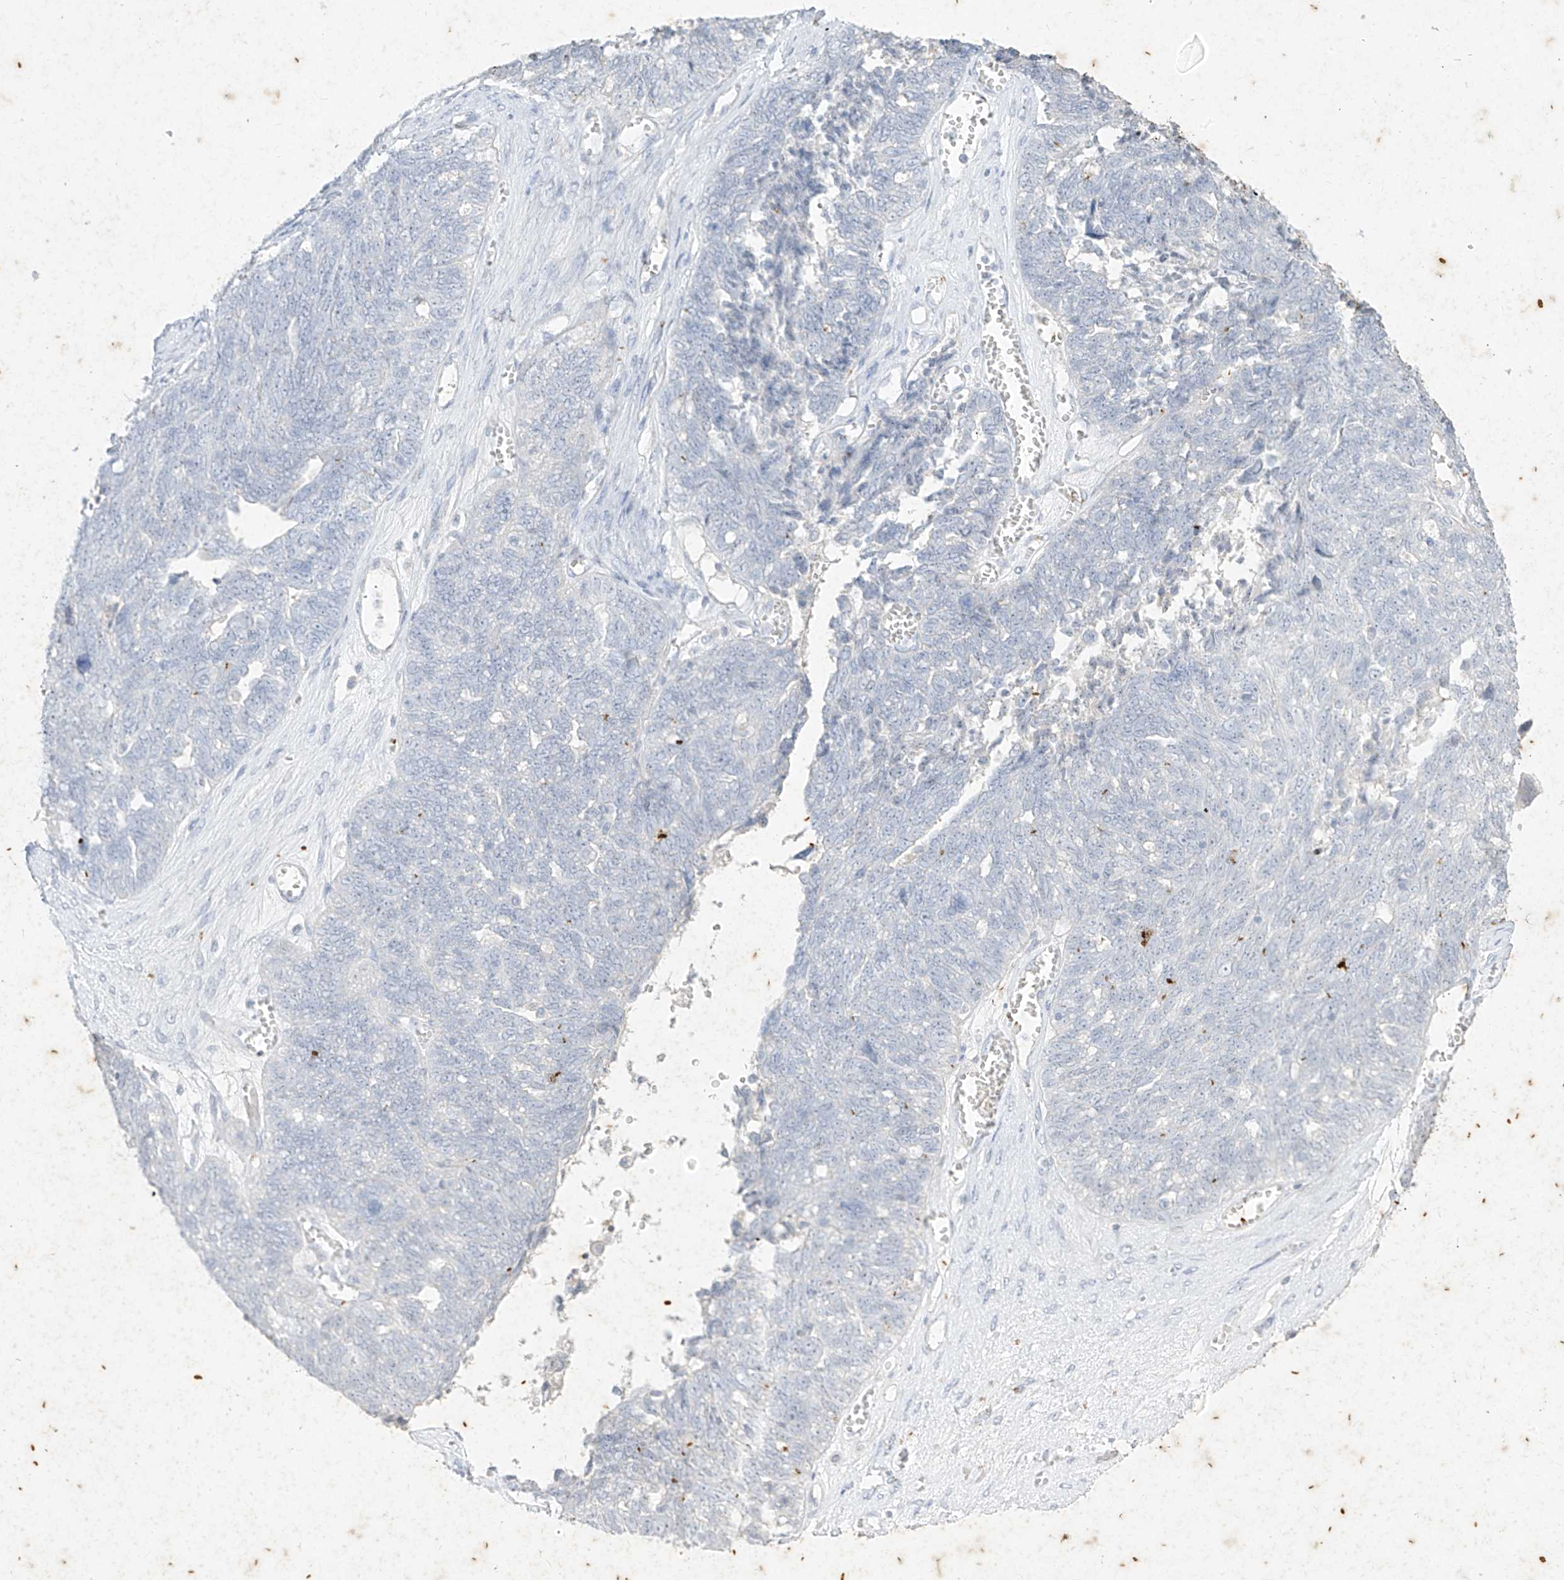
{"staining": {"intensity": "negative", "quantity": "none", "location": "none"}, "tissue": "ovarian cancer", "cell_type": "Tumor cells", "image_type": "cancer", "snomed": [{"axis": "morphology", "description": "Cystadenocarcinoma, serous, NOS"}, {"axis": "topography", "description": "Ovary"}], "caption": "The photomicrograph reveals no staining of tumor cells in ovarian cancer.", "gene": "TGM4", "patient": {"sex": "female", "age": 79}}